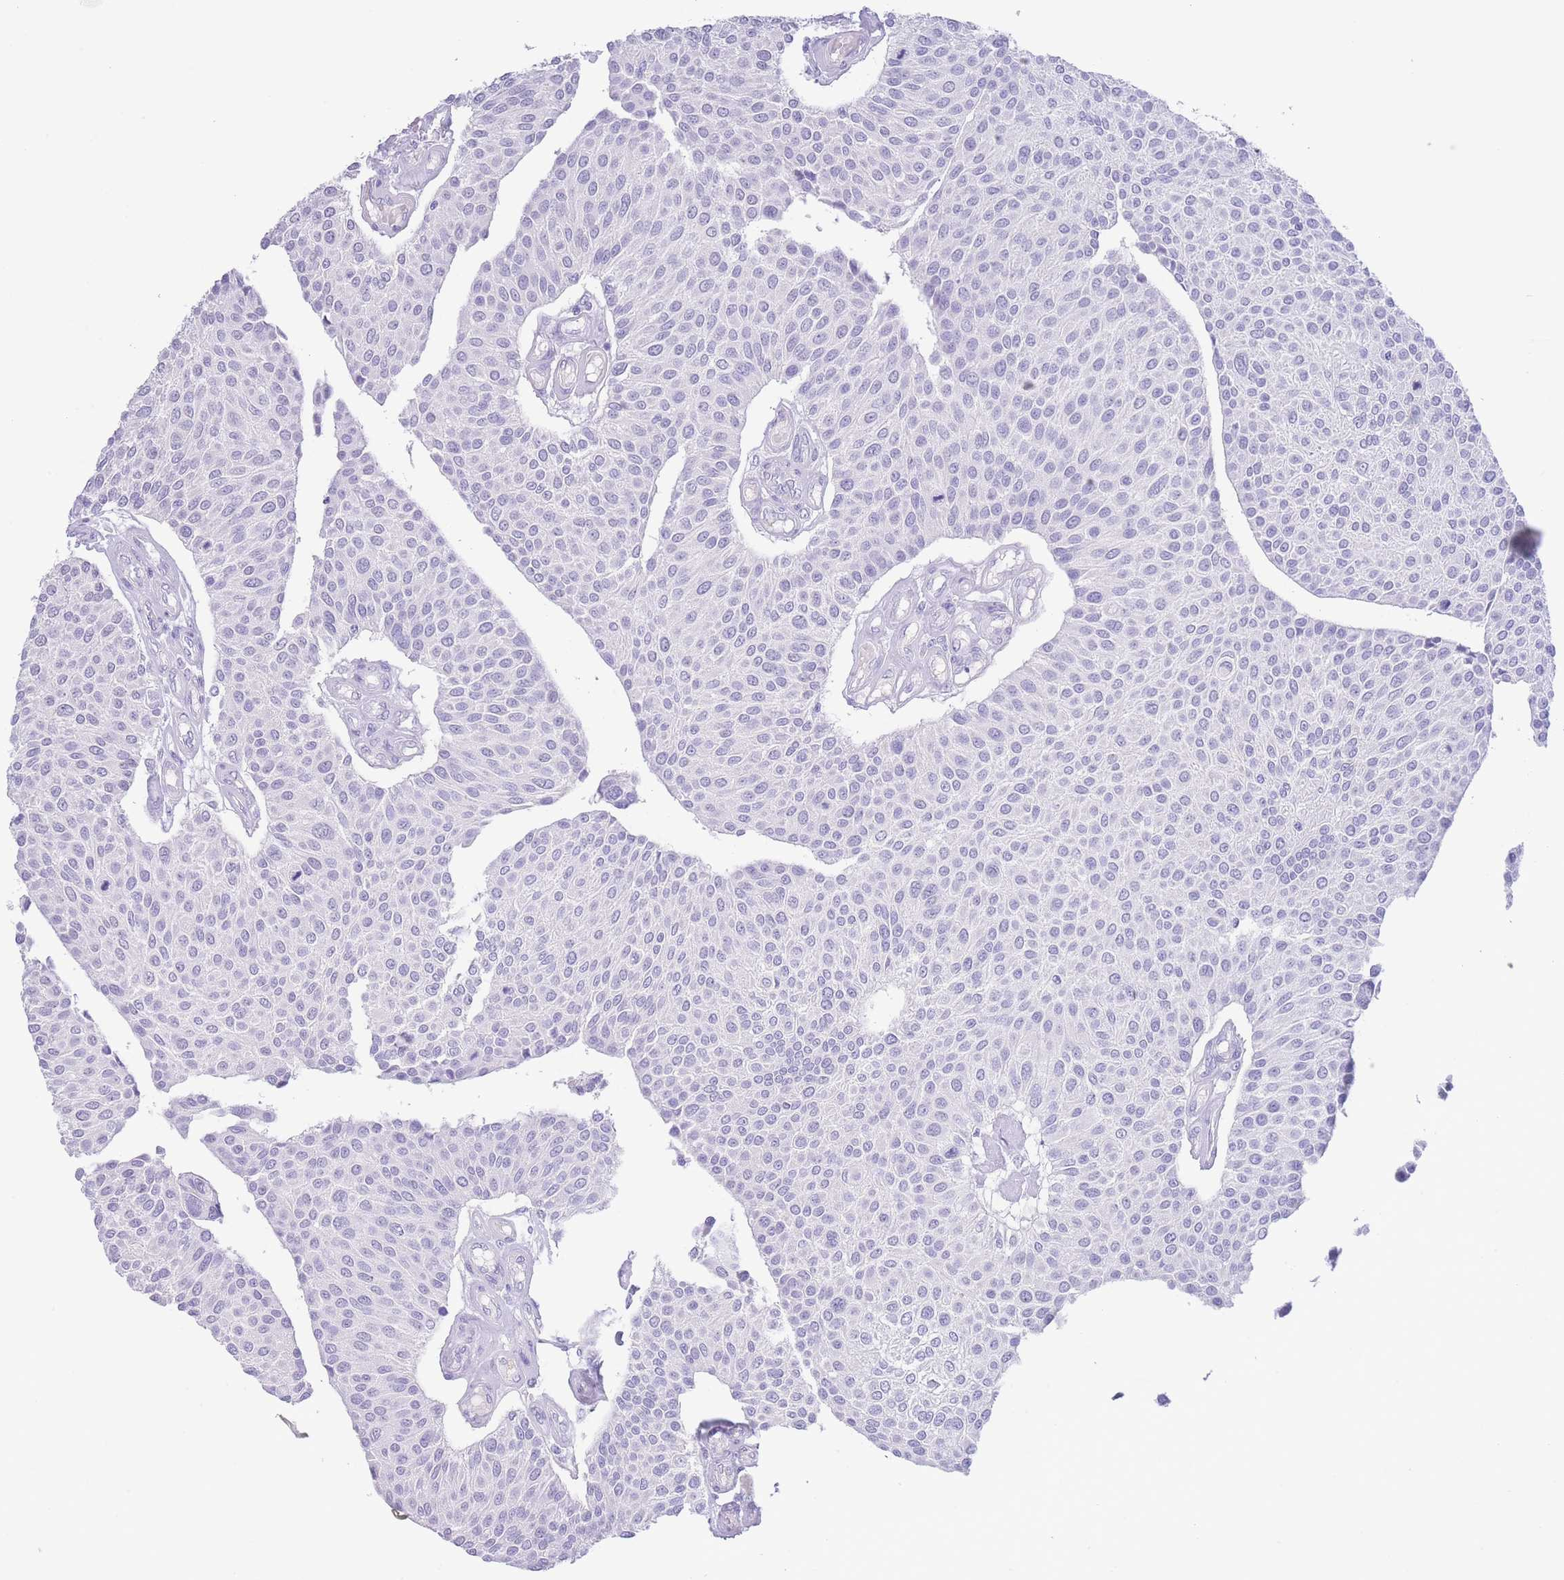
{"staining": {"intensity": "negative", "quantity": "none", "location": "none"}, "tissue": "urothelial cancer", "cell_type": "Tumor cells", "image_type": "cancer", "snomed": [{"axis": "morphology", "description": "Urothelial carcinoma, NOS"}, {"axis": "topography", "description": "Urinary bladder"}], "caption": "Tumor cells show no significant positivity in transitional cell carcinoma. (IHC, brightfield microscopy, high magnification).", "gene": "PKLR", "patient": {"sex": "male", "age": 55}}